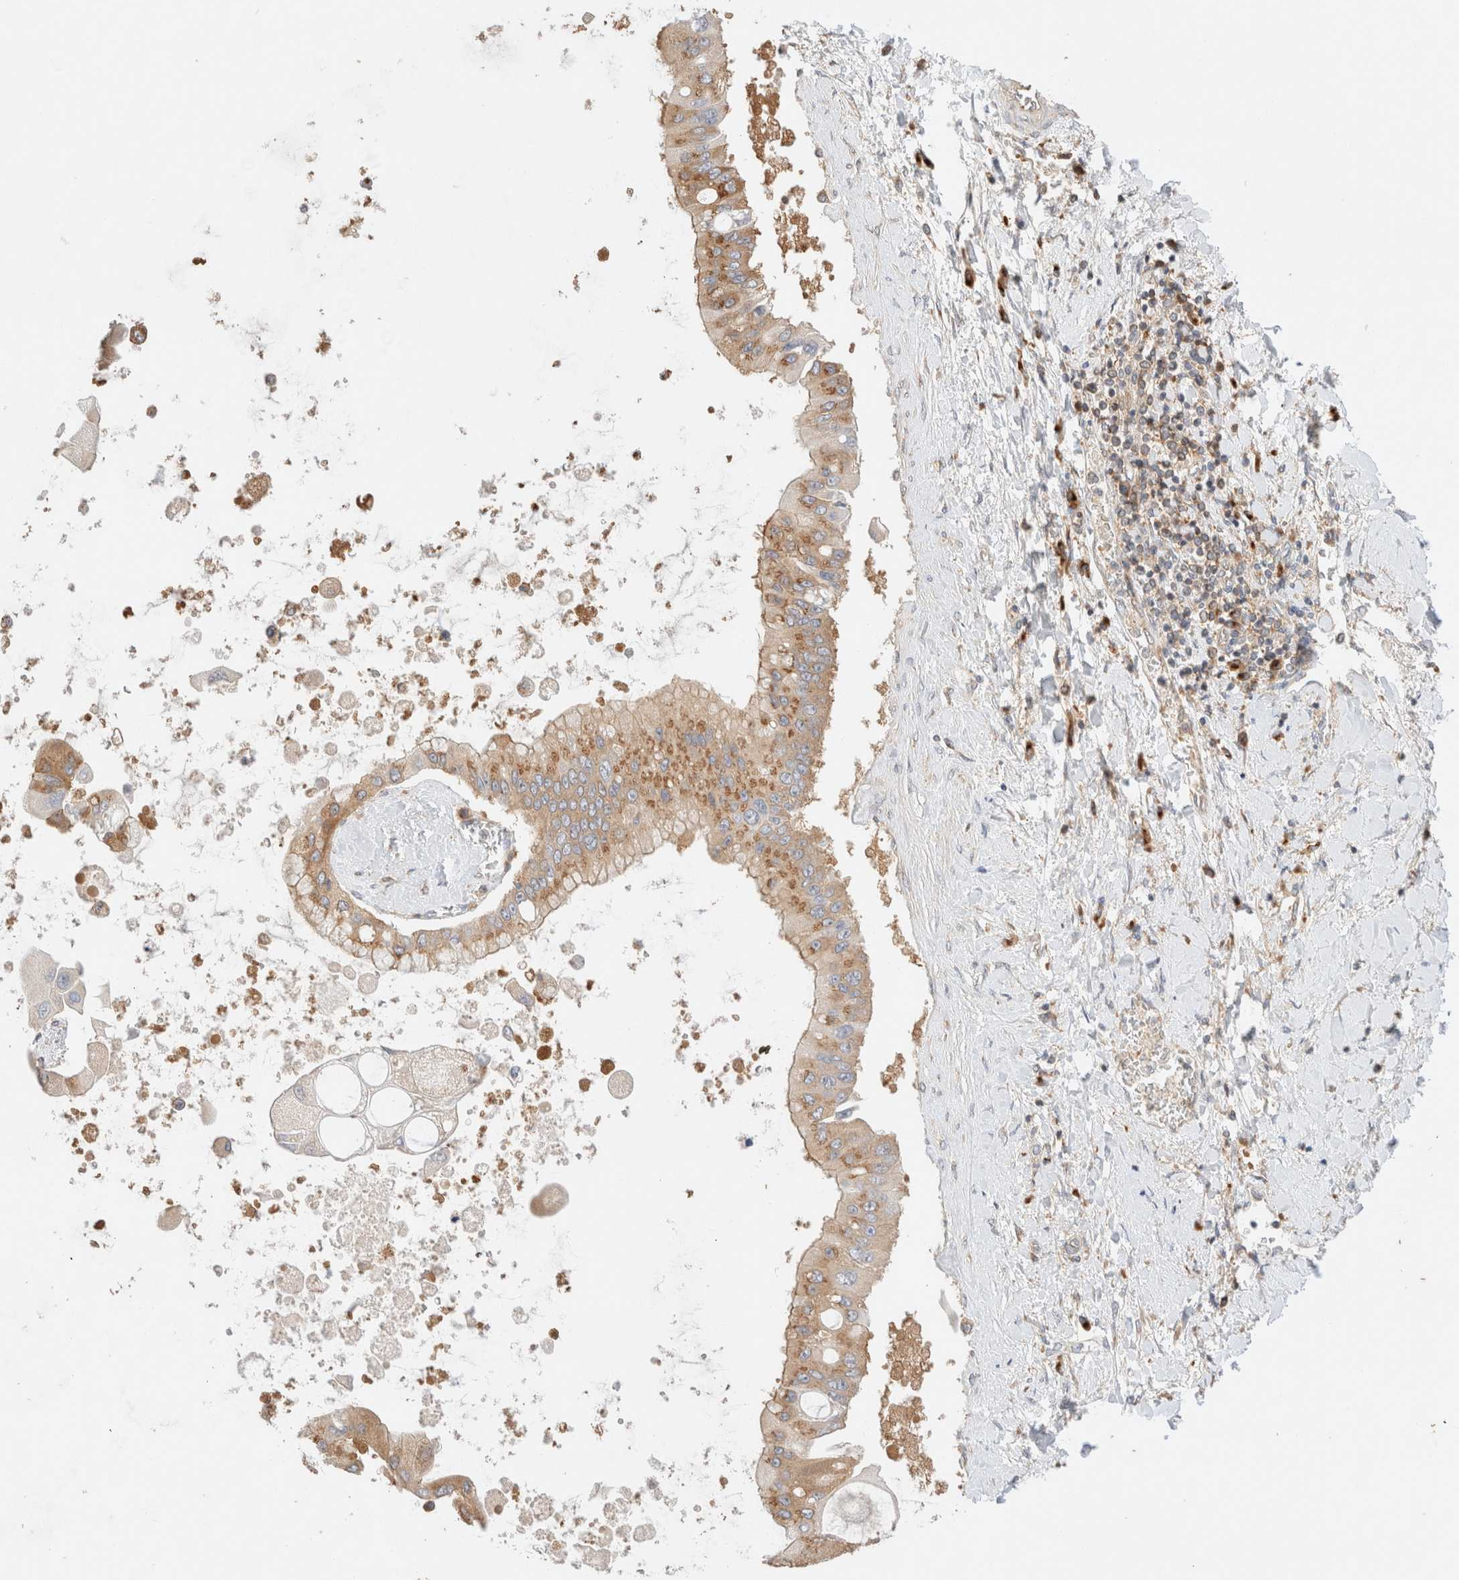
{"staining": {"intensity": "moderate", "quantity": ">75%", "location": "cytoplasmic/membranous"}, "tissue": "liver cancer", "cell_type": "Tumor cells", "image_type": "cancer", "snomed": [{"axis": "morphology", "description": "Cholangiocarcinoma"}, {"axis": "topography", "description": "Liver"}], "caption": "Immunohistochemistry (IHC) micrograph of neoplastic tissue: human cholangiocarcinoma (liver) stained using immunohistochemistry shows medium levels of moderate protein expression localized specifically in the cytoplasmic/membranous of tumor cells, appearing as a cytoplasmic/membranous brown color.", "gene": "RABEP1", "patient": {"sex": "male", "age": 50}}